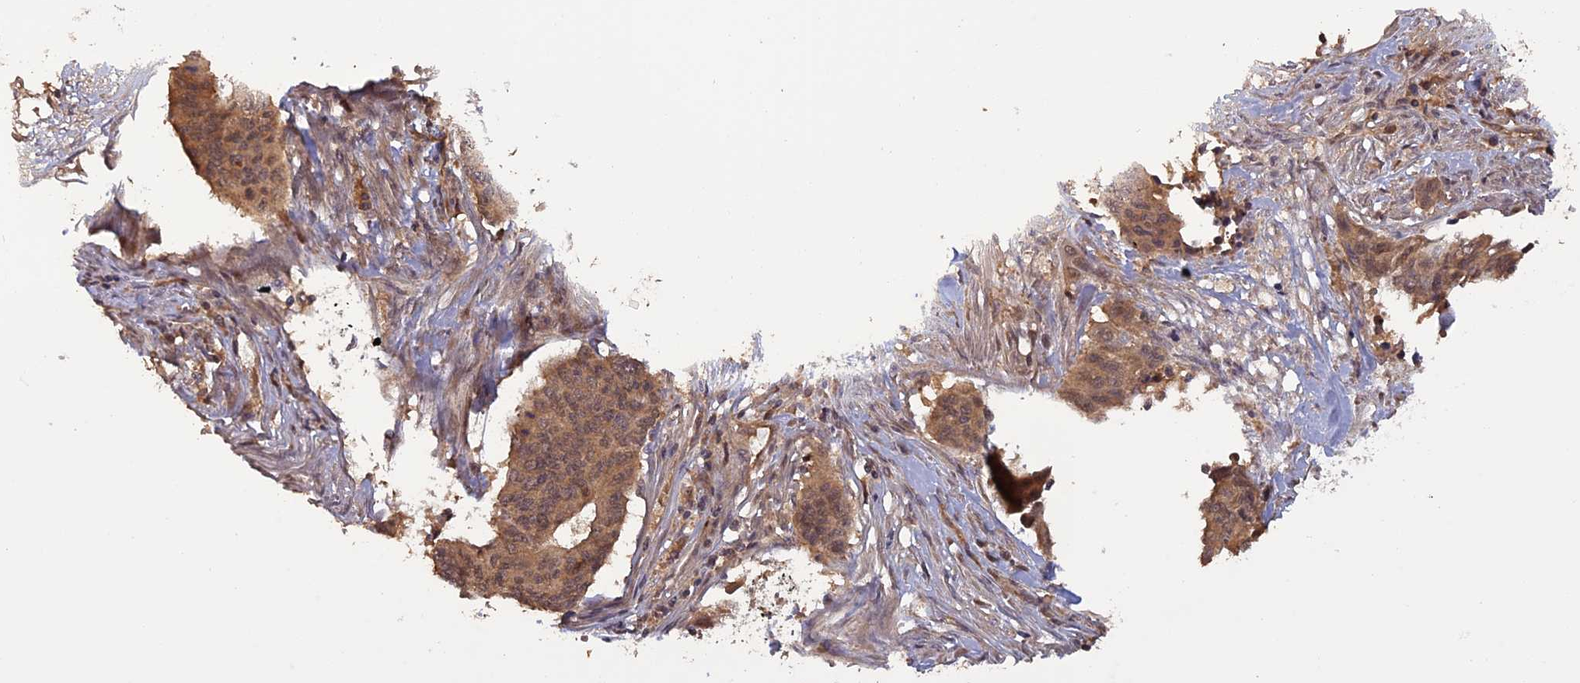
{"staining": {"intensity": "moderate", "quantity": ">75%", "location": "cytoplasmic/membranous"}, "tissue": "endometrial cancer", "cell_type": "Tumor cells", "image_type": "cancer", "snomed": [{"axis": "morphology", "description": "Adenocarcinoma, NOS"}, {"axis": "topography", "description": "Endometrium"}], "caption": "Protein expression analysis of endometrial cancer (adenocarcinoma) reveals moderate cytoplasmic/membranous staining in about >75% of tumor cells. Using DAB (3,3'-diaminobenzidine) (brown) and hematoxylin (blue) stains, captured at high magnification using brightfield microscopy.", "gene": "LIN37", "patient": {"sex": "female", "age": 59}}